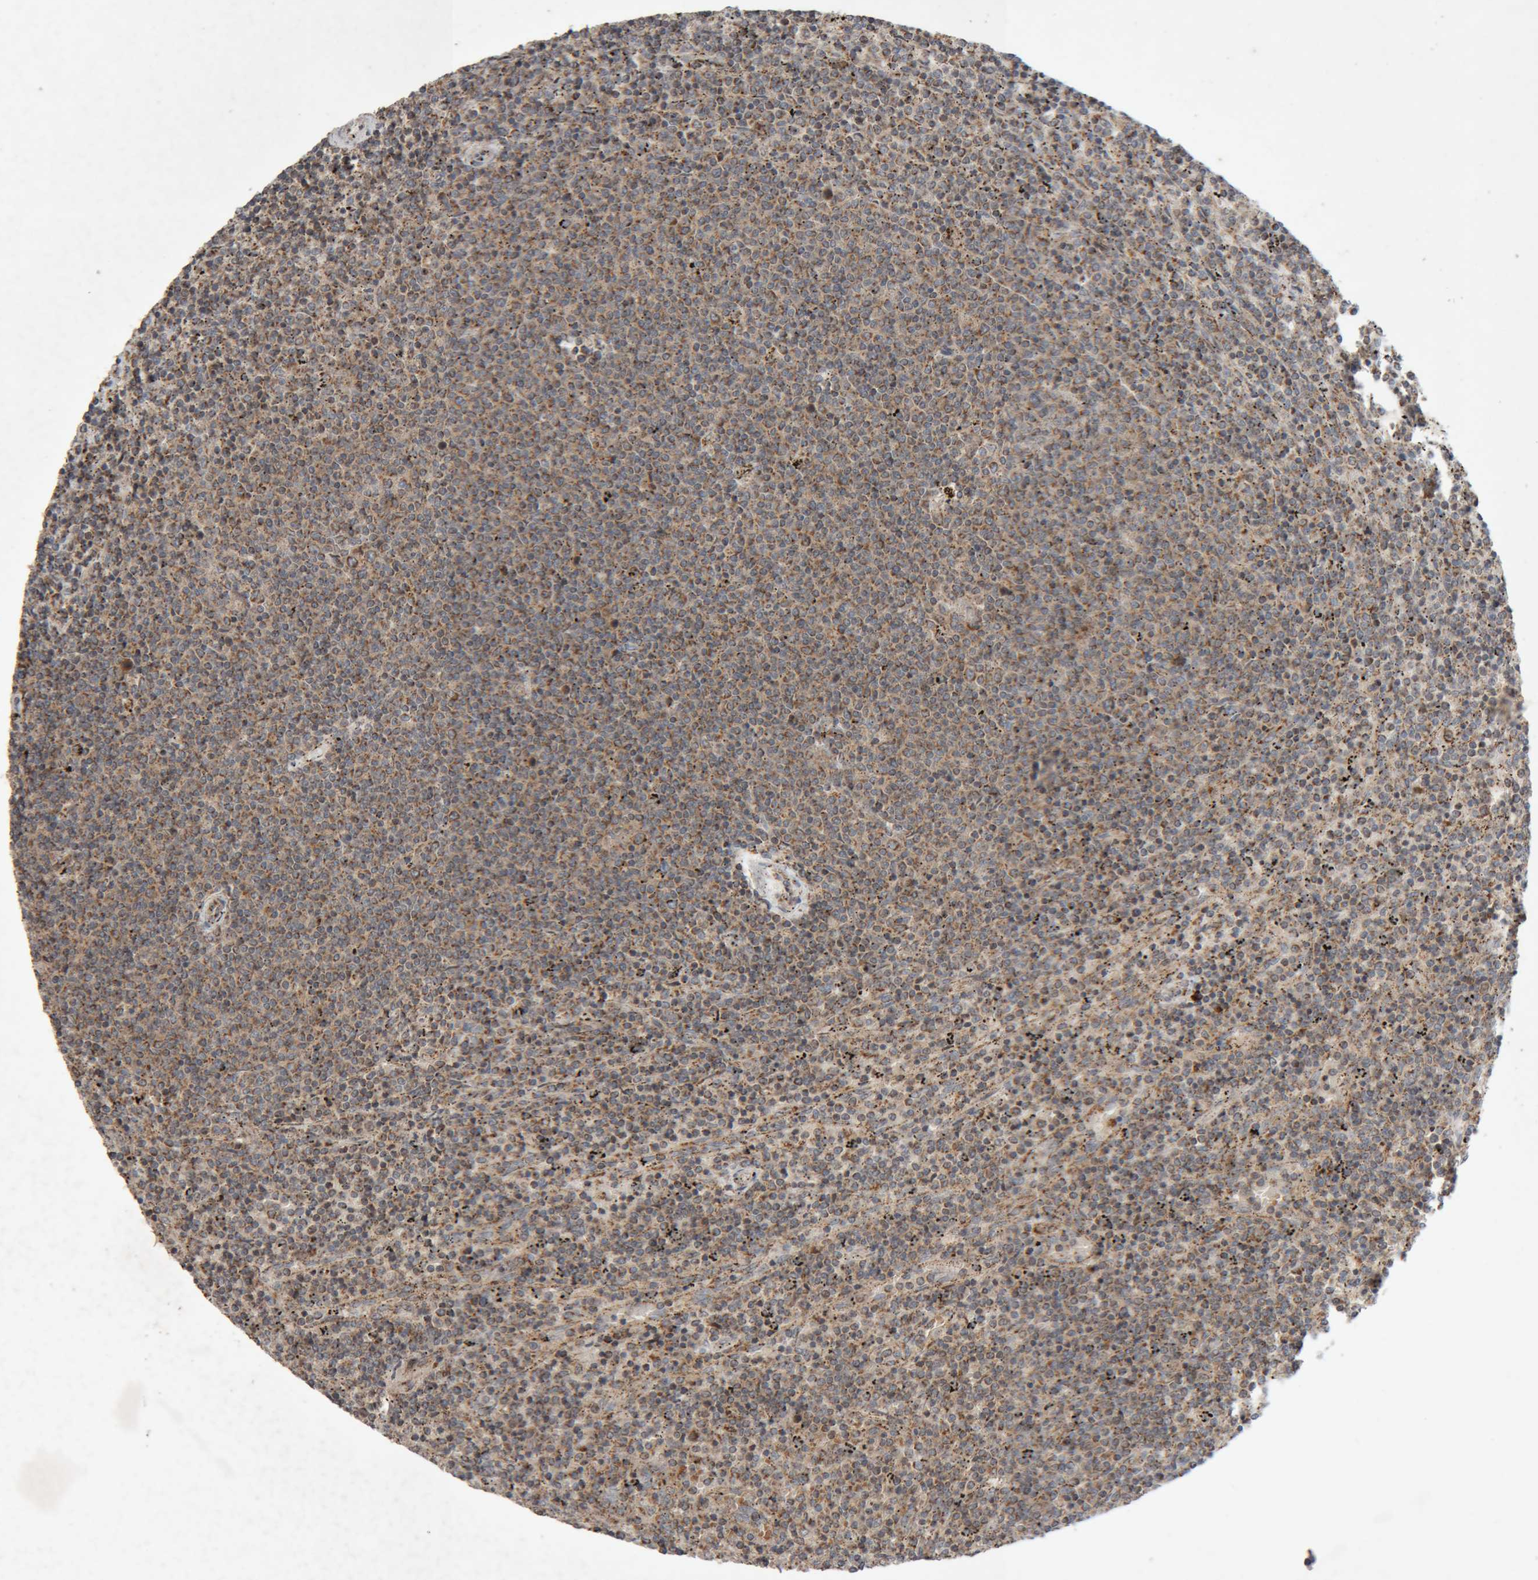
{"staining": {"intensity": "moderate", "quantity": "25%-75%", "location": "cytoplasmic/membranous"}, "tissue": "lymphoma", "cell_type": "Tumor cells", "image_type": "cancer", "snomed": [{"axis": "morphology", "description": "Malignant lymphoma, non-Hodgkin's type, Low grade"}, {"axis": "topography", "description": "Spleen"}], "caption": "Immunohistochemistry histopathology image of lymphoma stained for a protein (brown), which displays medium levels of moderate cytoplasmic/membranous positivity in approximately 25%-75% of tumor cells.", "gene": "KIF21B", "patient": {"sex": "female", "age": 50}}